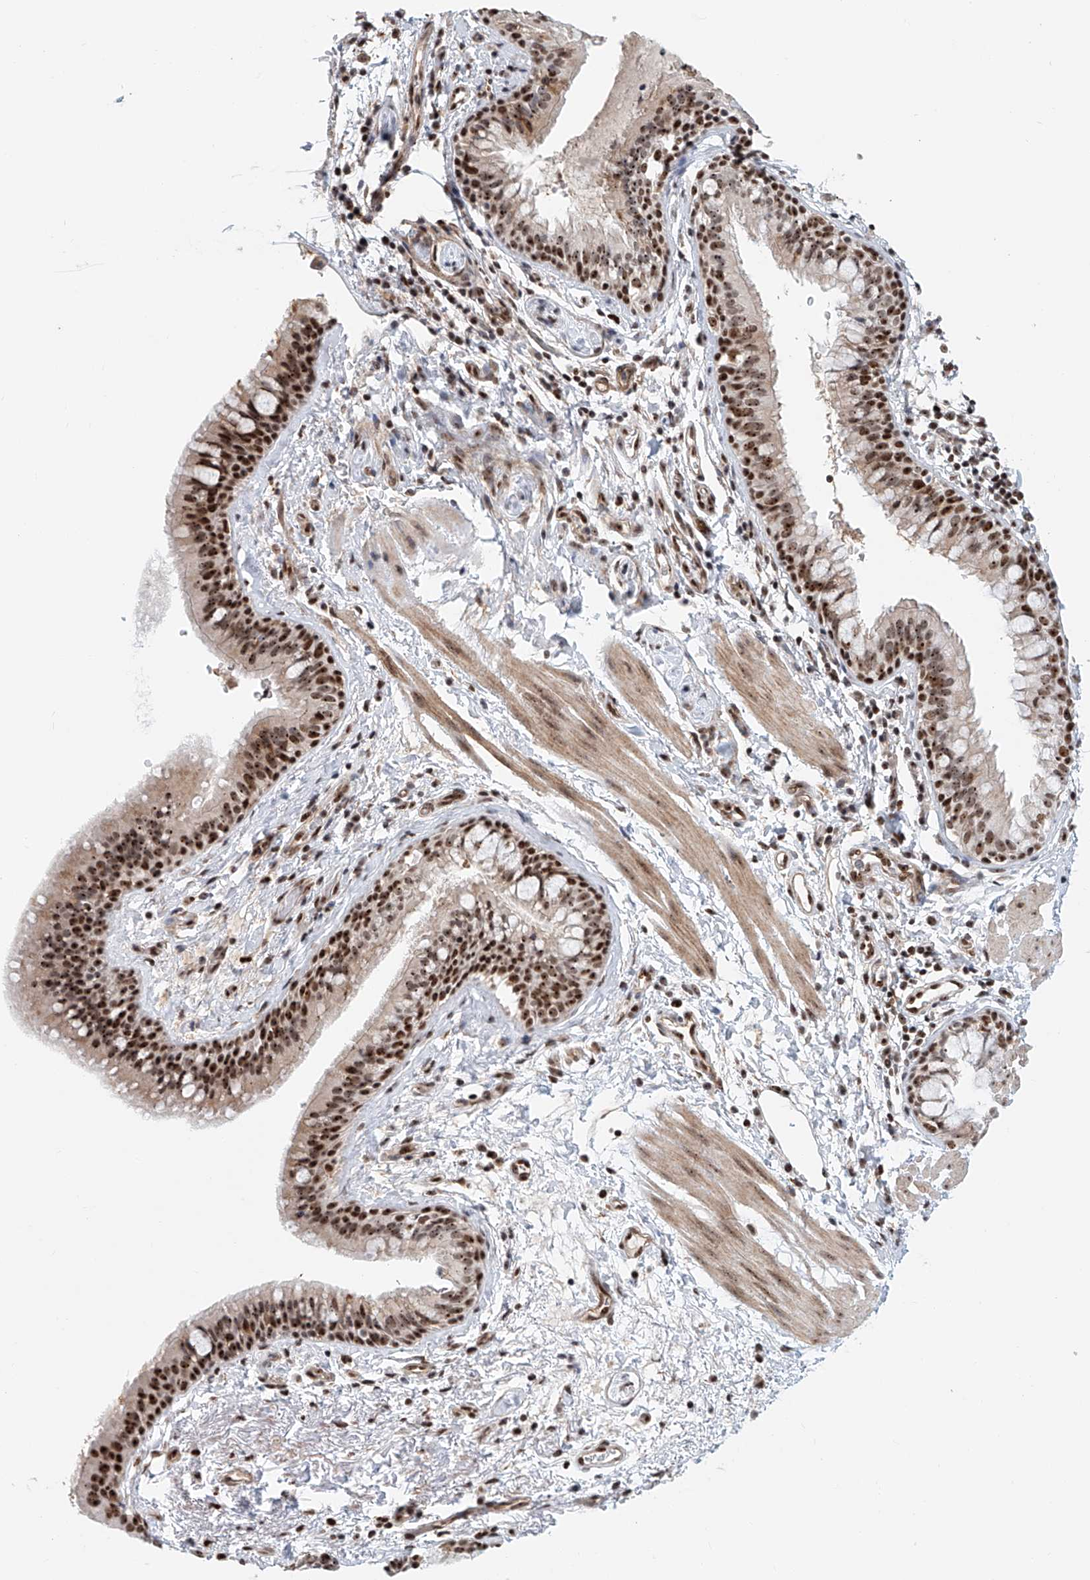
{"staining": {"intensity": "strong", "quantity": ">75%", "location": "nuclear"}, "tissue": "bronchus", "cell_type": "Respiratory epithelial cells", "image_type": "normal", "snomed": [{"axis": "morphology", "description": "Normal tissue, NOS"}, {"axis": "topography", "description": "Cartilage tissue"}, {"axis": "topography", "description": "Bronchus"}], "caption": "IHC (DAB (3,3'-diaminobenzidine)) staining of benign bronchus displays strong nuclear protein staining in approximately >75% of respiratory epithelial cells.", "gene": "PRUNE2", "patient": {"sex": "female", "age": 36}}